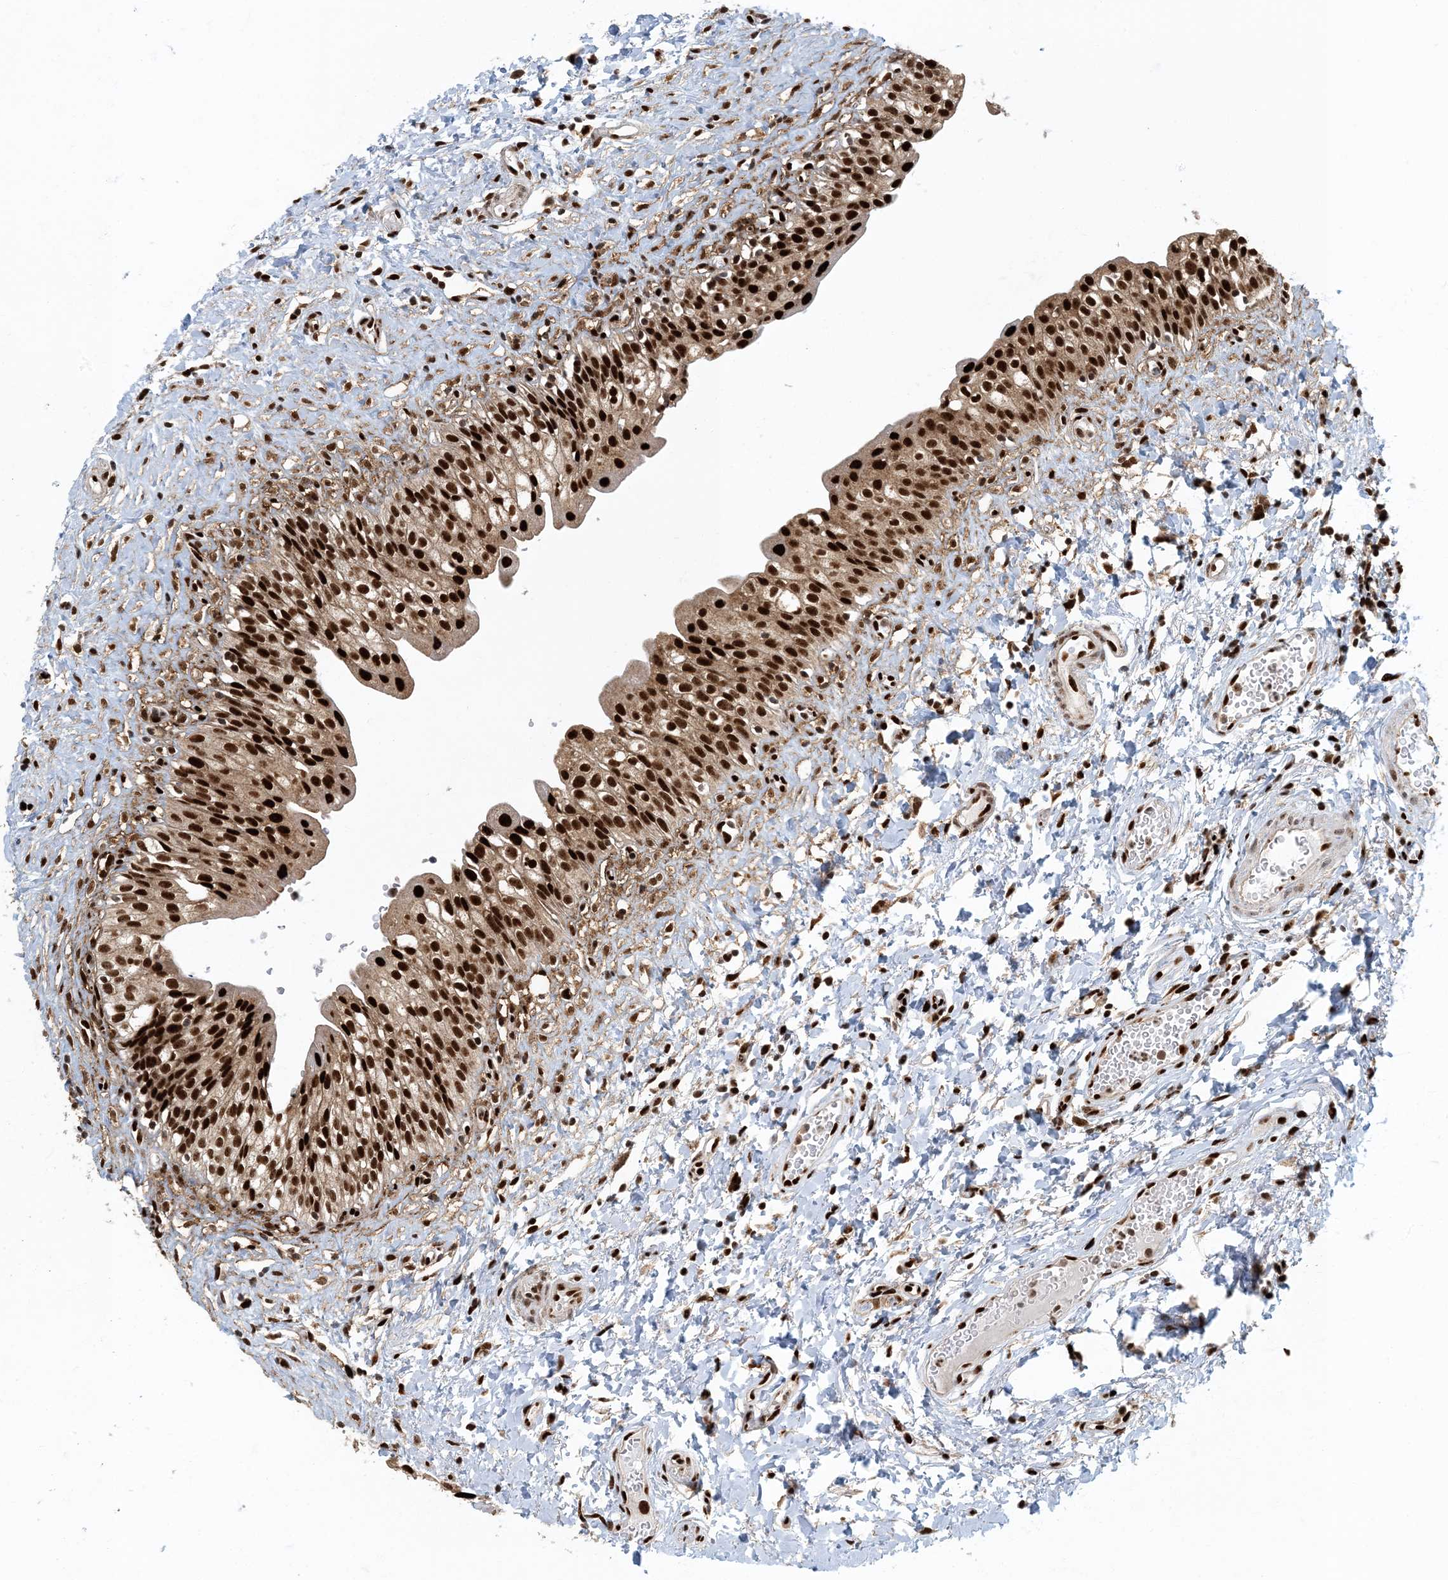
{"staining": {"intensity": "strong", "quantity": ">75%", "location": "nuclear"}, "tissue": "urinary bladder", "cell_type": "Urothelial cells", "image_type": "normal", "snomed": [{"axis": "morphology", "description": "Normal tissue, NOS"}, {"axis": "topography", "description": "Urinary bladder"}], "caption": "IHC of normal human urinary bladder demonstrates high levels of strong nuclear staining in approximately >75% of urothelial cells.", "gene": "MBD1", "patient": {"sex": "male", "age": 51}}